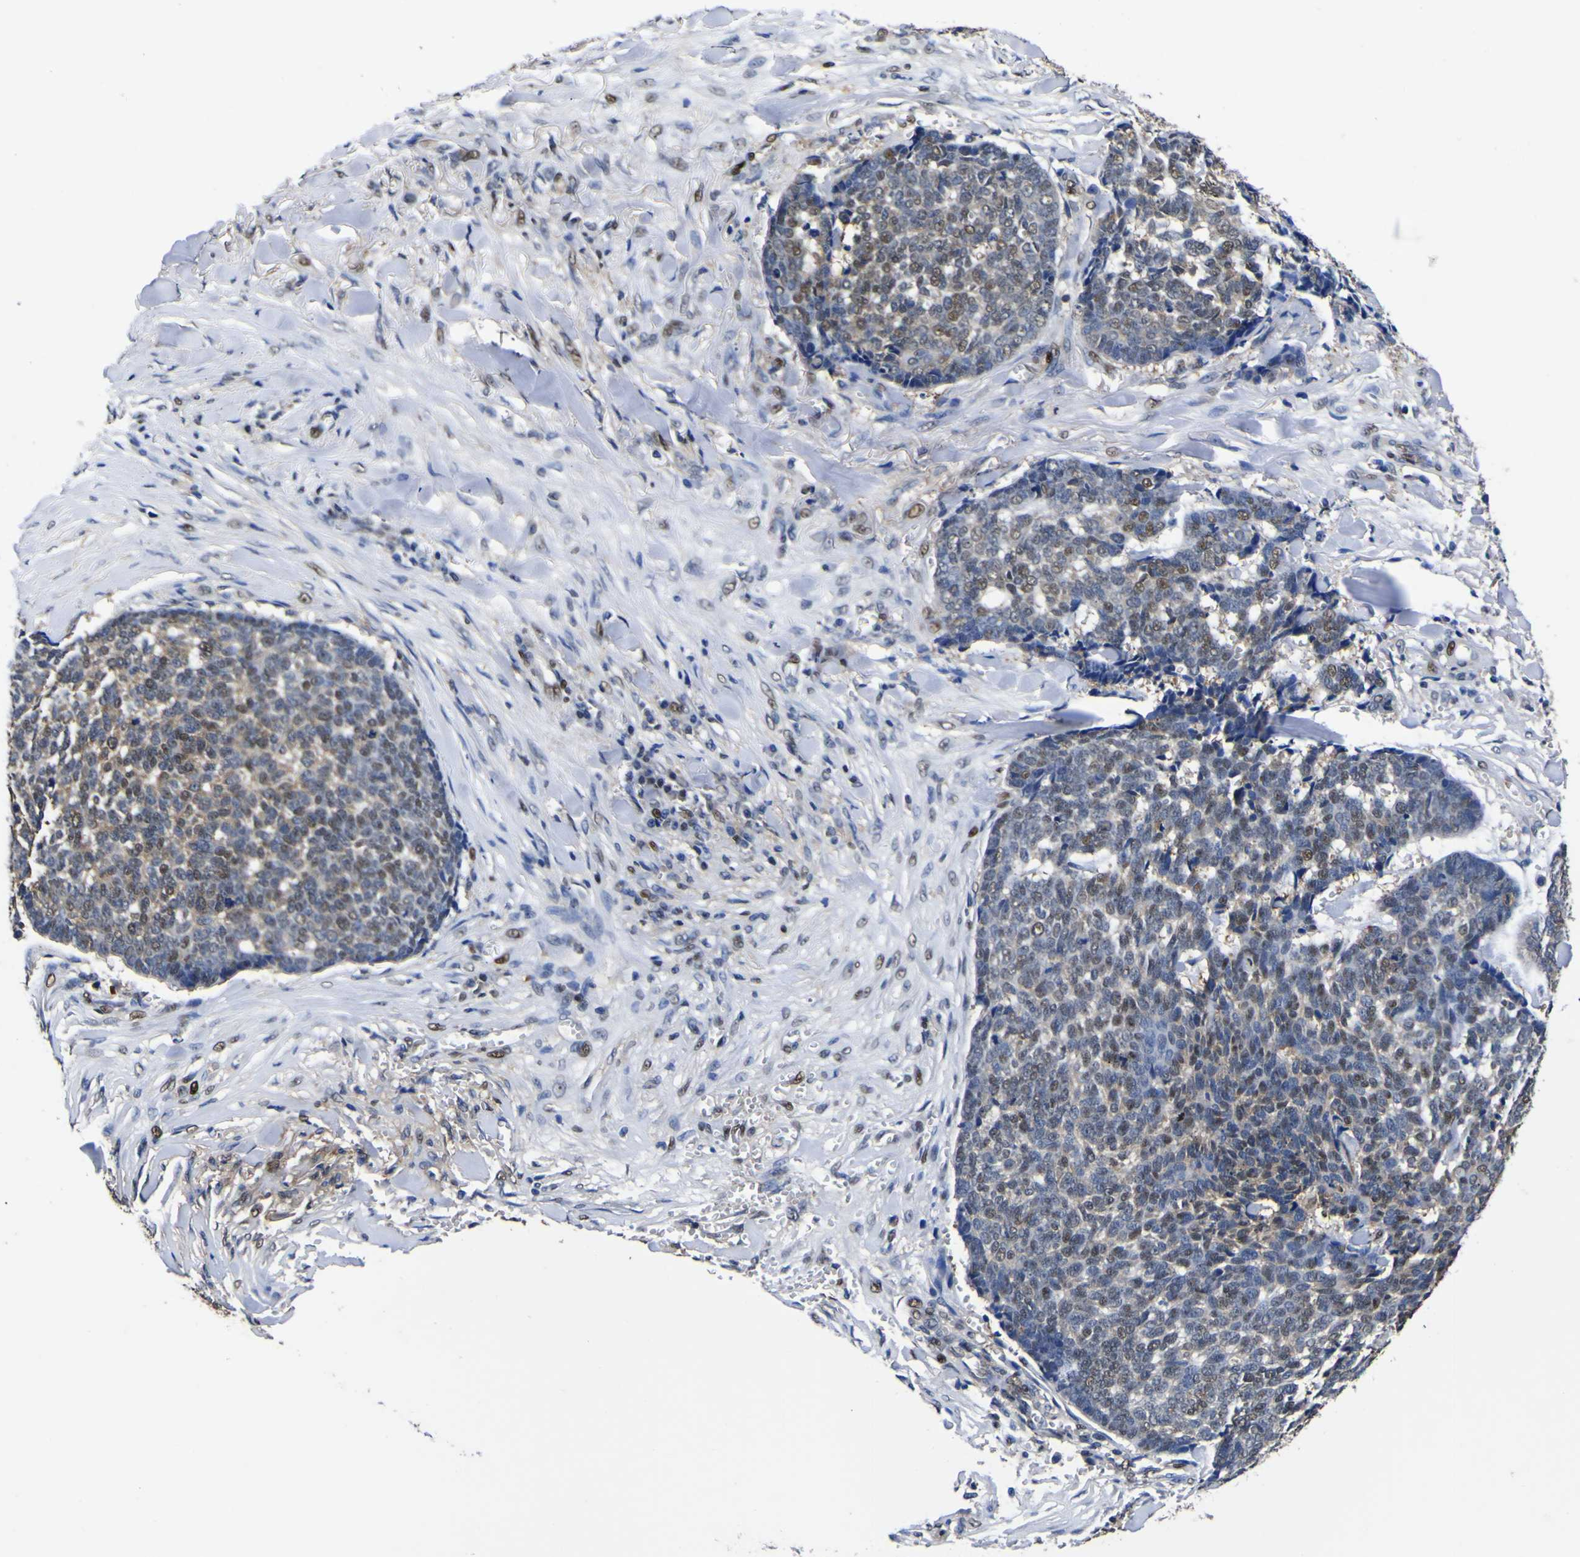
{"staining": {"intensity": "moderate", "quantity": "25%-75%", "location": "cytoplasmic/membranous,nuclear"}, "tissue": "skin cancer", "cell_type": "Tumor cells", "image_type": "cancer", "snomed": [{"axis": "morphology", "description": "Basal cell carcinoma"}, {"axis": "topography", "description": "Skin"}], "caption": "High-power microscopy captured an immunohistochemistry (IHC) photomicrograph of skin cancer (basal cell carcinoma), revealing moderate cytoplasmic/membranous and nuclear expression in about 25%-75% of tumor cells.", "gene": "FAM110B", "patient": {"sex": "male", "age": 84}}